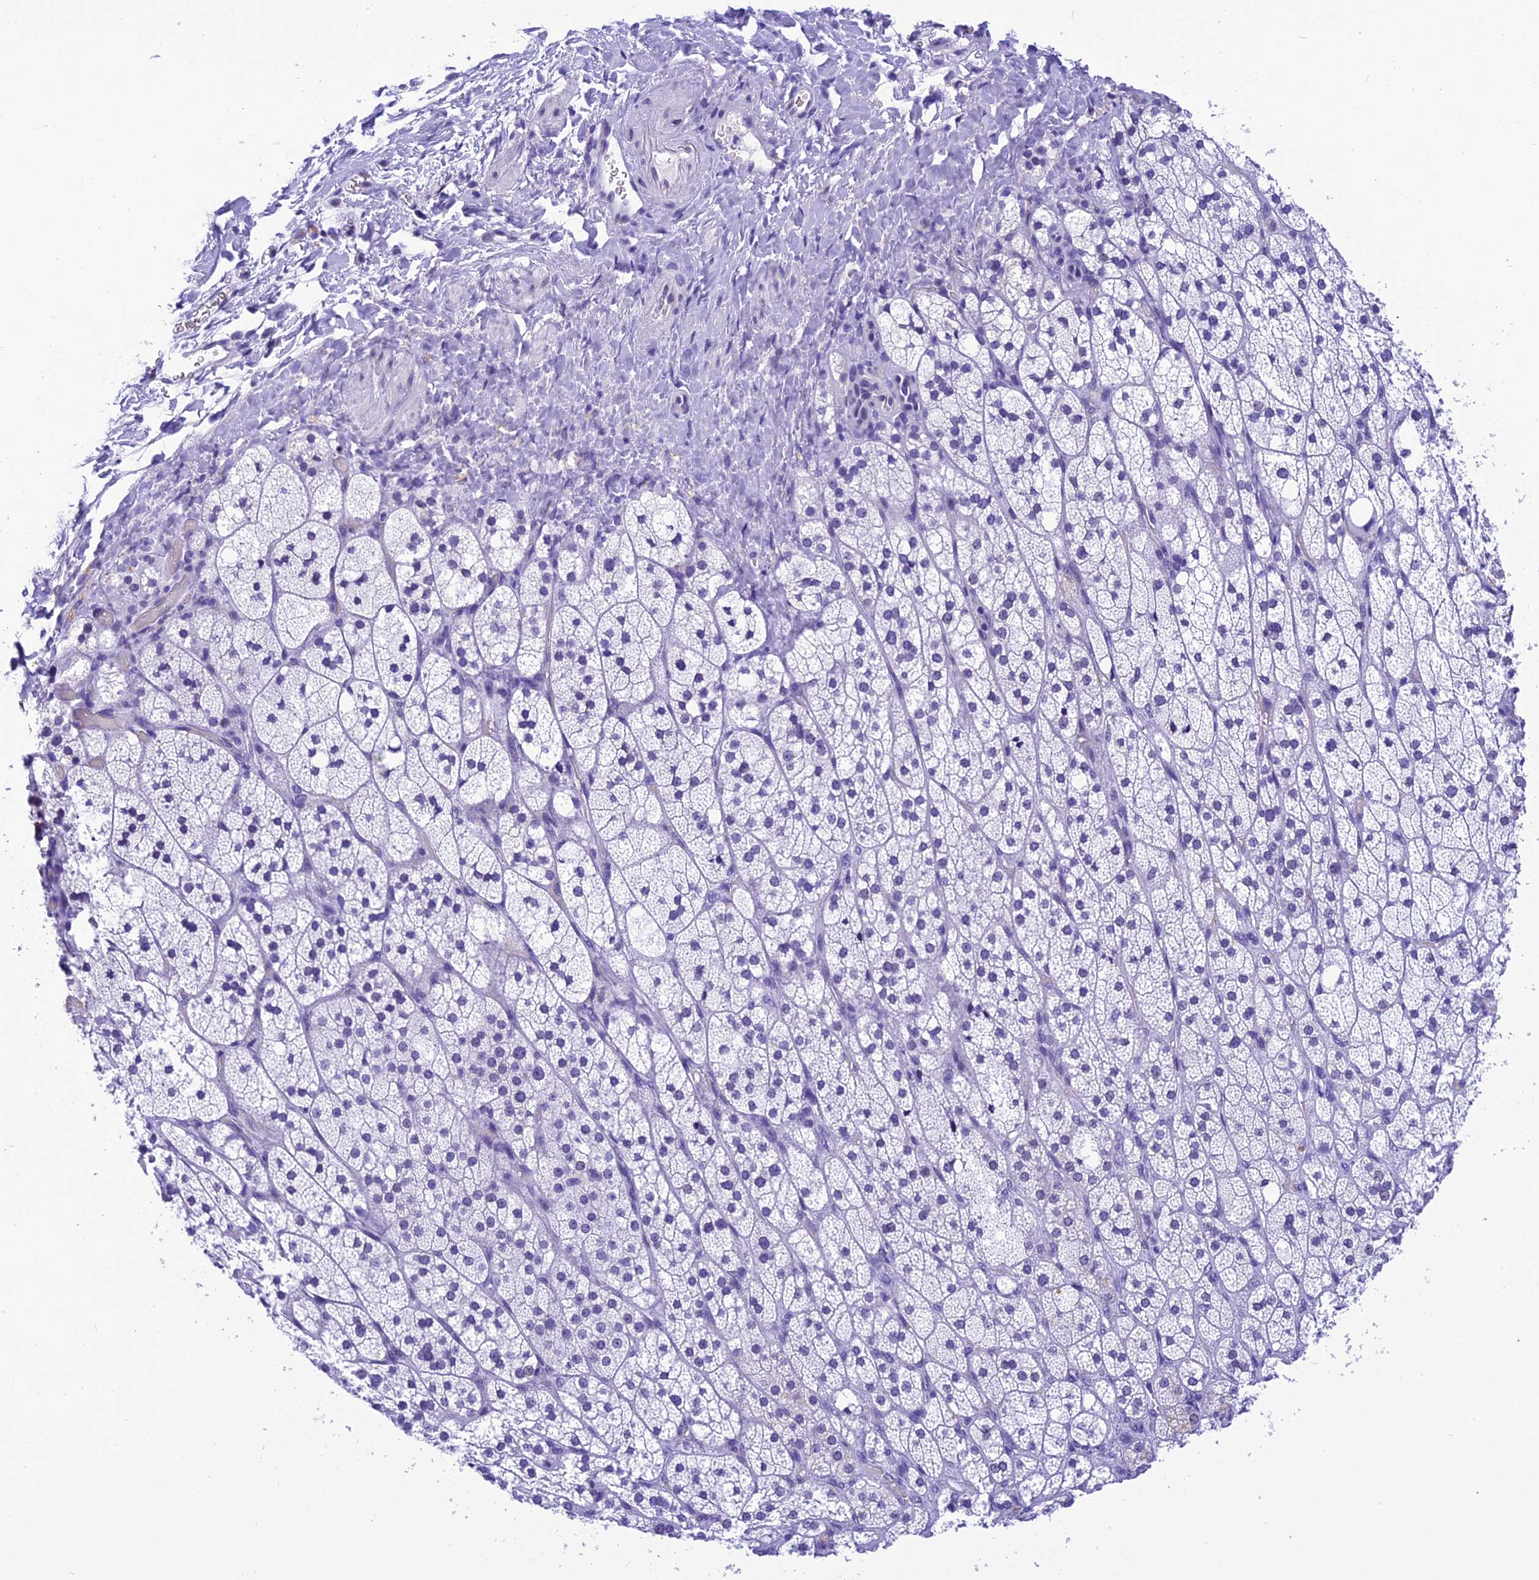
{"staining": {"intensity": "negative", "quantity": "none", "location": "none"}, "tissue": "adrenal gland", "cell_type": "Glandular cells", "image_type": "normal", "snomed": [{"axis": "morphology", "description": "Normal tissue, NOS"}, {"axis": "topography", "description": "Adrenal gland"}], "caption": "Glandular cells show no significant protein staining in normal adrenal gland. The staining was performed using DAB to visualize the protein expression in brown, while the nuclei were stained in blue with hematoxylin (Magnification: 20x).", "gene": "METTL25", "patient": {"sex": "male", "age": 61}}